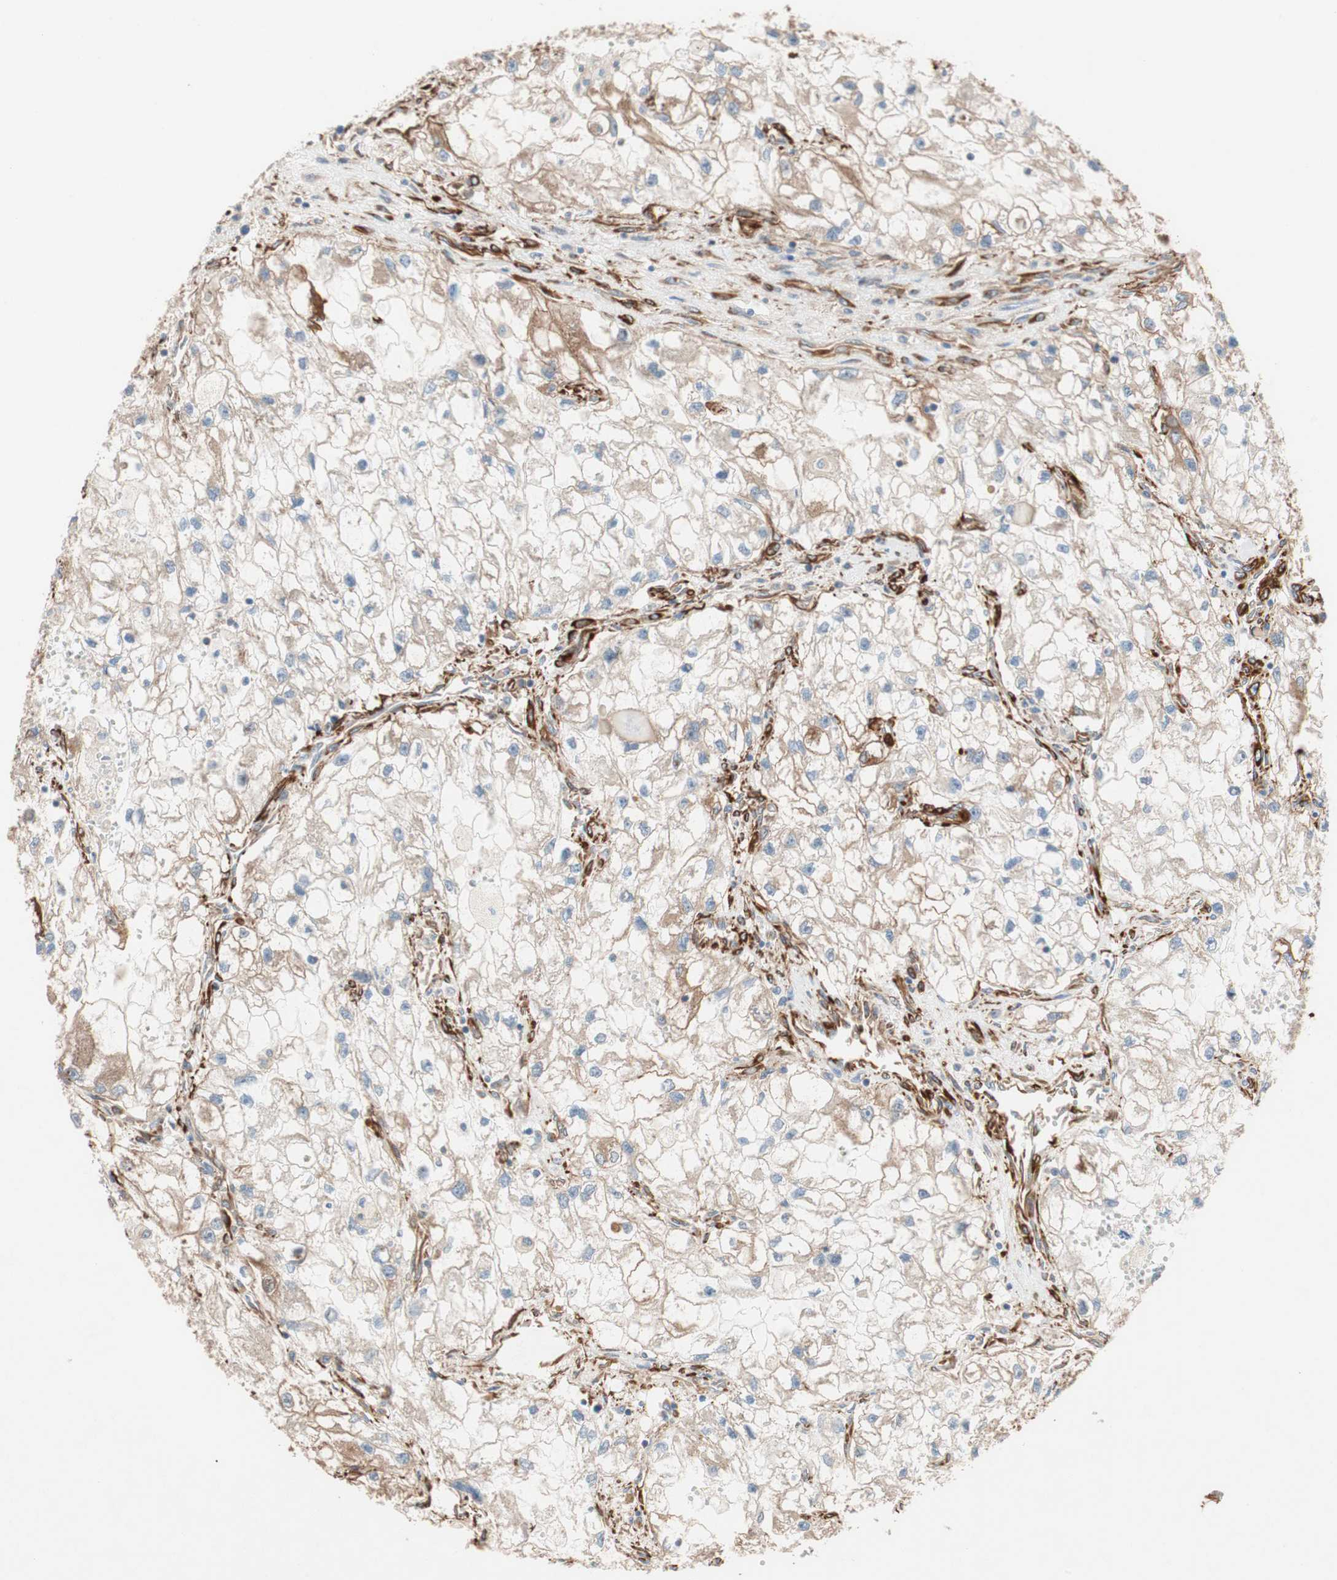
{"staining": {"intensity": "moderate", "quantity": ">75%", "location": "cytoplasmic/membranous"}, "tissue": "renal cancer", "cell_type": "Tumor cells", "image_type": "cancer", "snomed": [{"axis": "morphology", "description": "Adenocarcinoma, NOS"}, {"axis": "topography", "description": "Kidney"}], "caption": "A brown stain highlights moderate cytoplasmic/membranous staining of a protein in renal cancer (adenocarcinoma) tumor cells.", "gene": "GPSM2", "patient": {"sex": "female", "age": 70}}